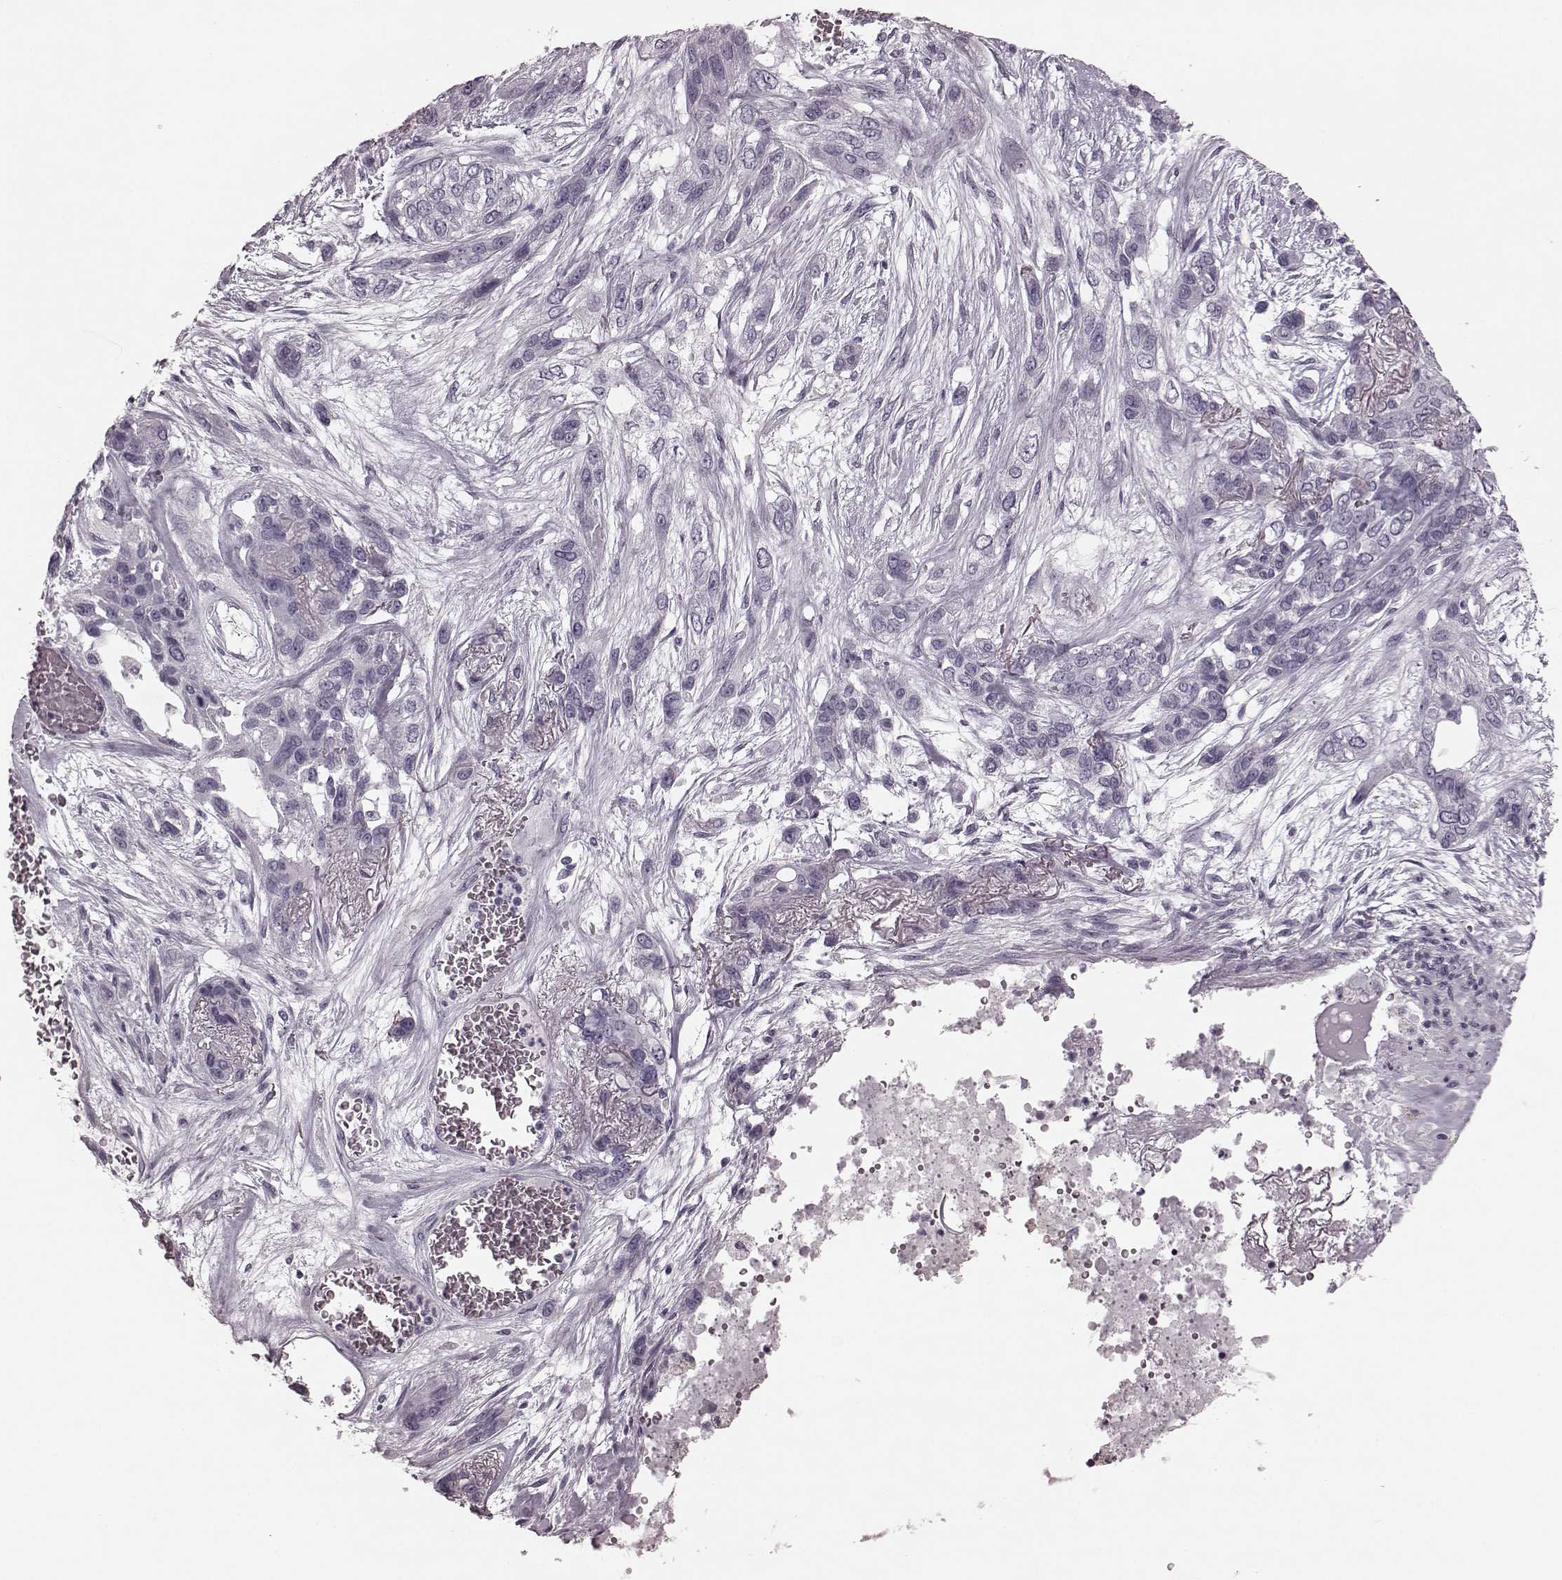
{"staining": {"intensity": "negative", "quantity": "none", "location": "none"}, "tissue": "lung cancer", "cell_type": "Tumor cells", "image_type": "cancer", "snomed": [{"axis": "morphology", "description": "Squamous cell carcinoma, NOS"}, {"axis": "topography", "description": "Lung"}], "caption": "The histopathology image reveals no significant expression in tumor cells of squamous cell carcinoma (lung). Brightfield microscopy of immunohistochemistry (IHC) stained with DAB (brown) and hematoxylin (blue), captured at high magnification.", "gene": "TRPM1", "patient": {"sex": "female", "age": 70}}